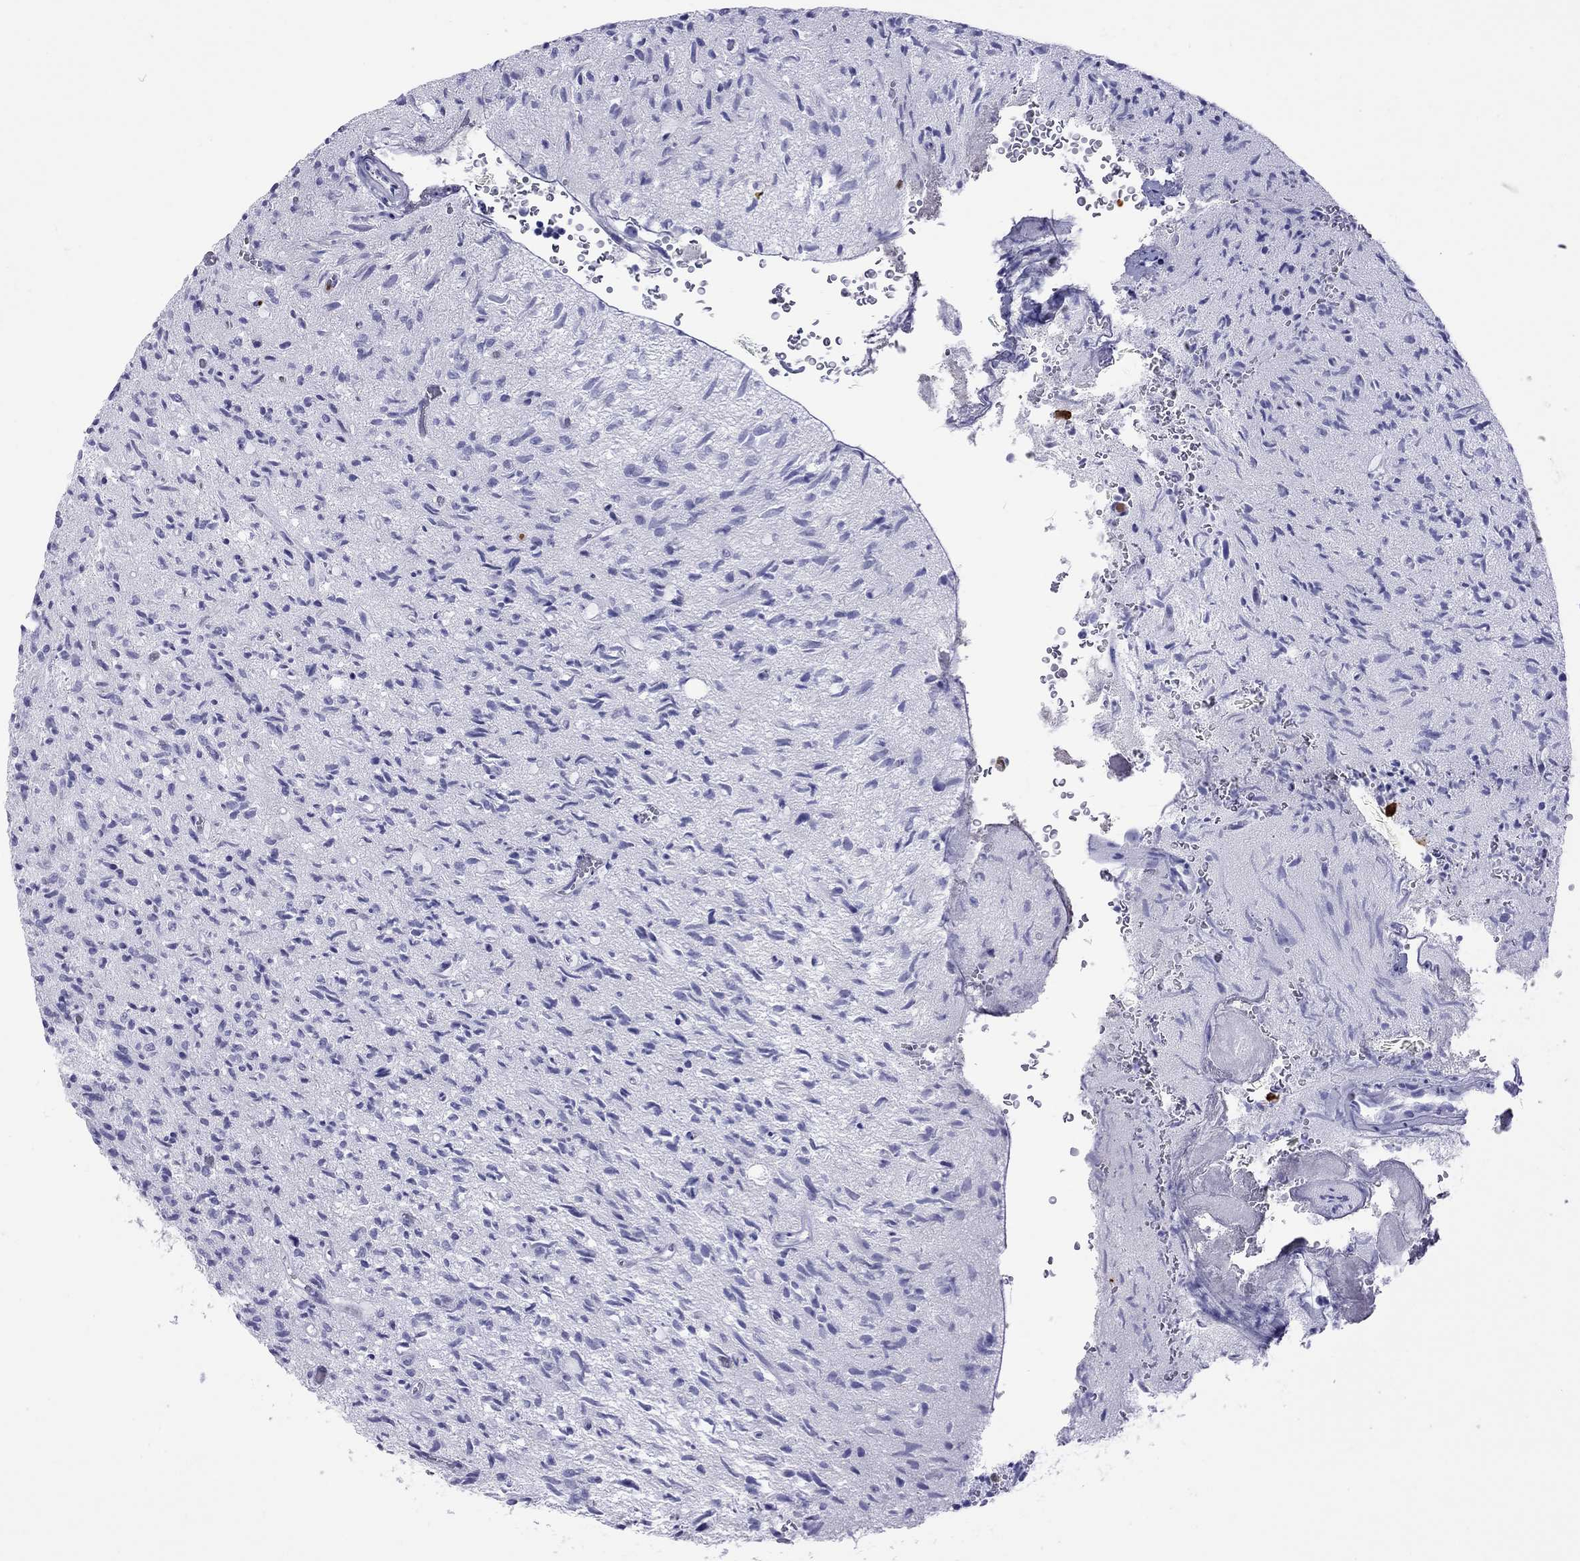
{"staining": {"intensity": "negative", "quantity": "none", "location": "none"}, "tissue": "glioma", "cell_type": "Tumor cells", "image_type": "cancer", "snomed": [{"axis": "morphology", "description": "Glioma, malignant, High grade"}, {"axis": "topography", "description": "Brain"}], "caption": "There is no significant expression in tumor cells of malignant glioma (high-grade).", "gene": "SLAMF1", "patient": {"sex": "male", "age": 64}}